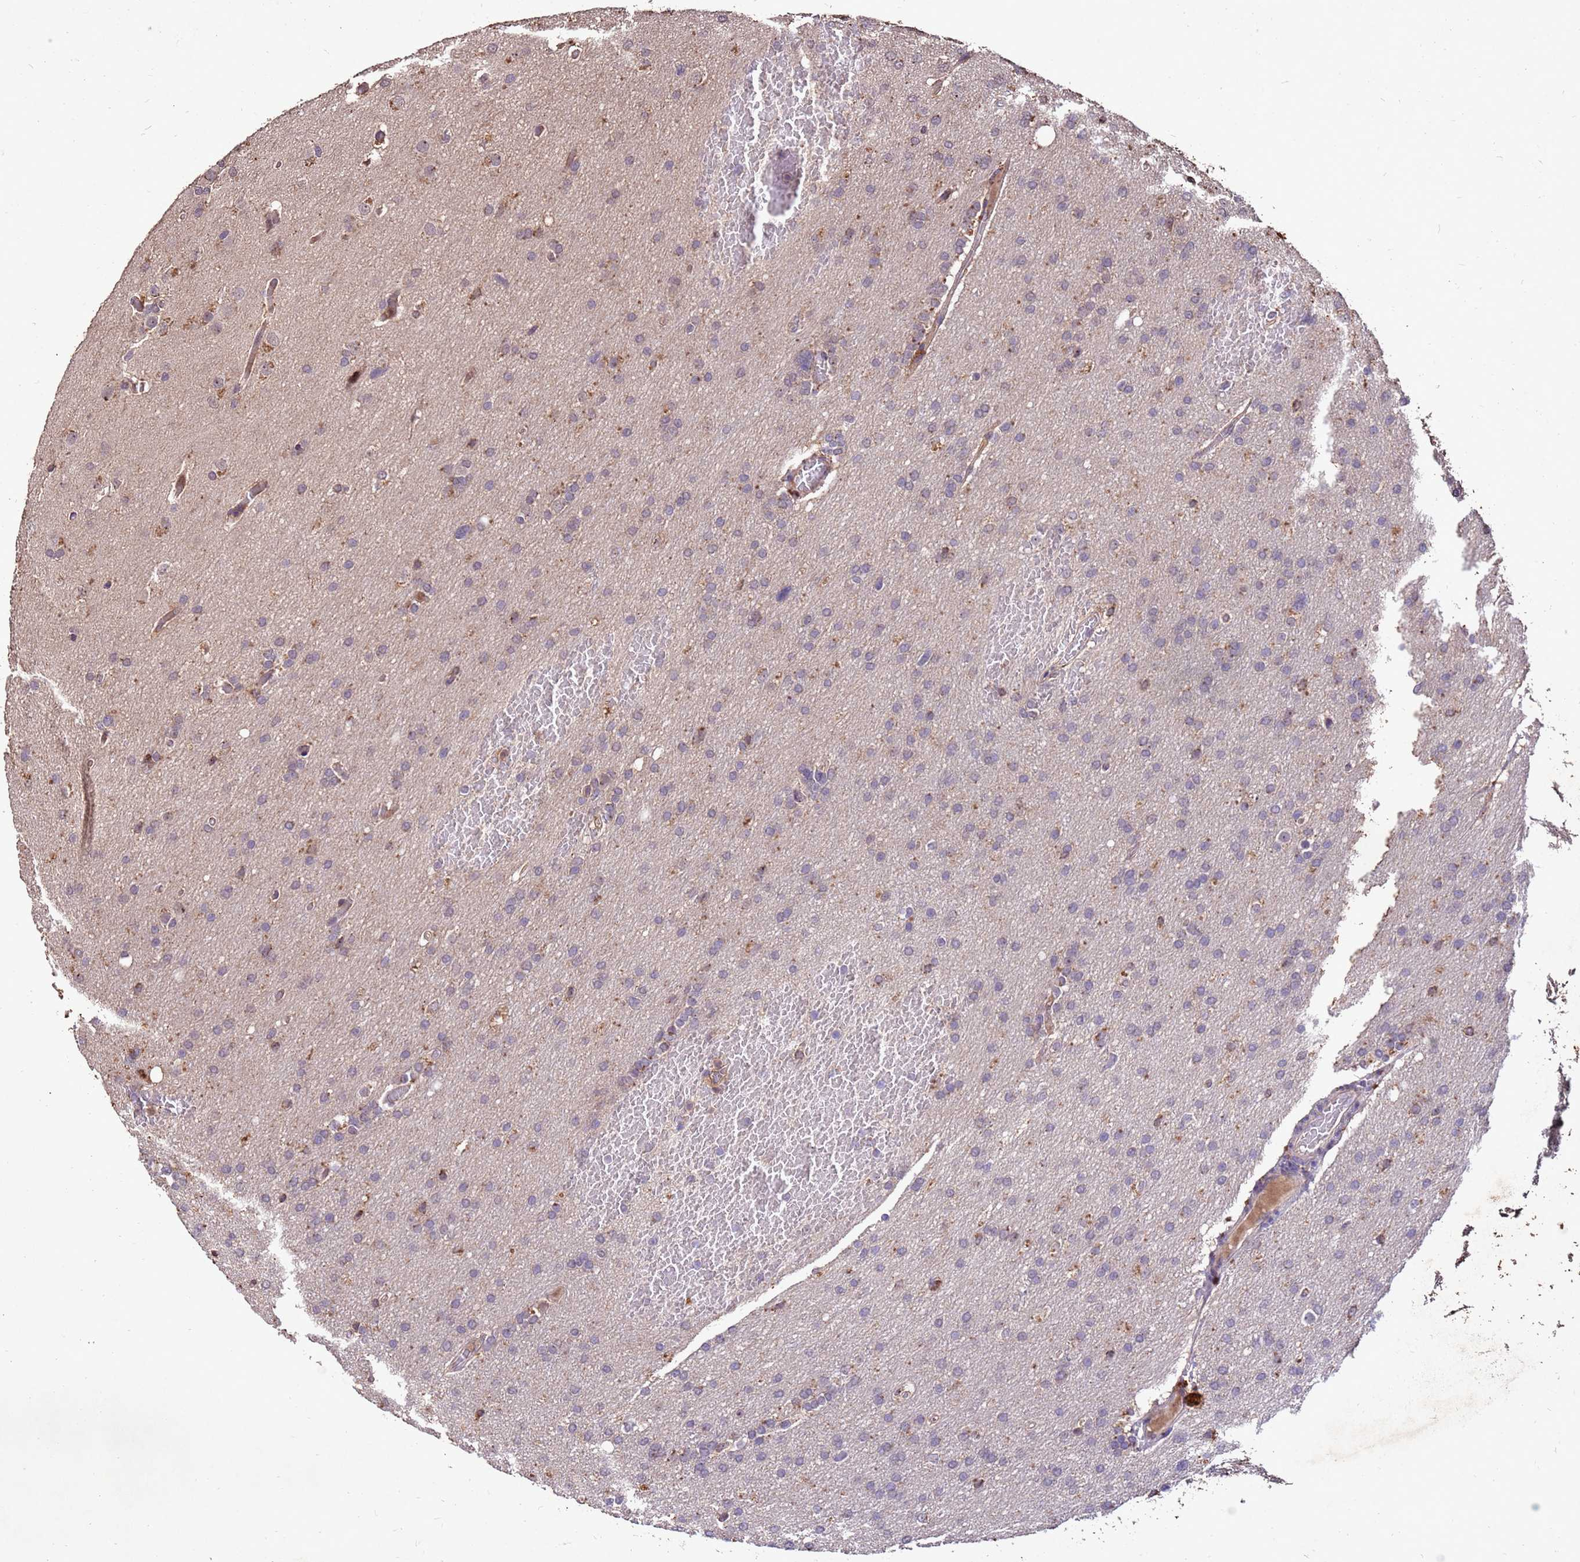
{"staining": {"intensity": "weak", "quantity": "<25%", "location": "cytoplasmic/membranous"}, "tissue": "glioma", "cell_type": "Tumor cells", "image_type": "cancer", "snomed": [{"axis": "morphology", "description": "Glioma, malignant, High grade"}, {"axis": "topography", "description": "Cerebral cortex"}], "caption": "High magnification brightfield microscopy of glioma stained with DAB (brown) and counterstained with hematoxylin (blue): tumor cells show no significant expression.", "gene": "TOR4A", "patient": {"sex": "female", "age": 36}}